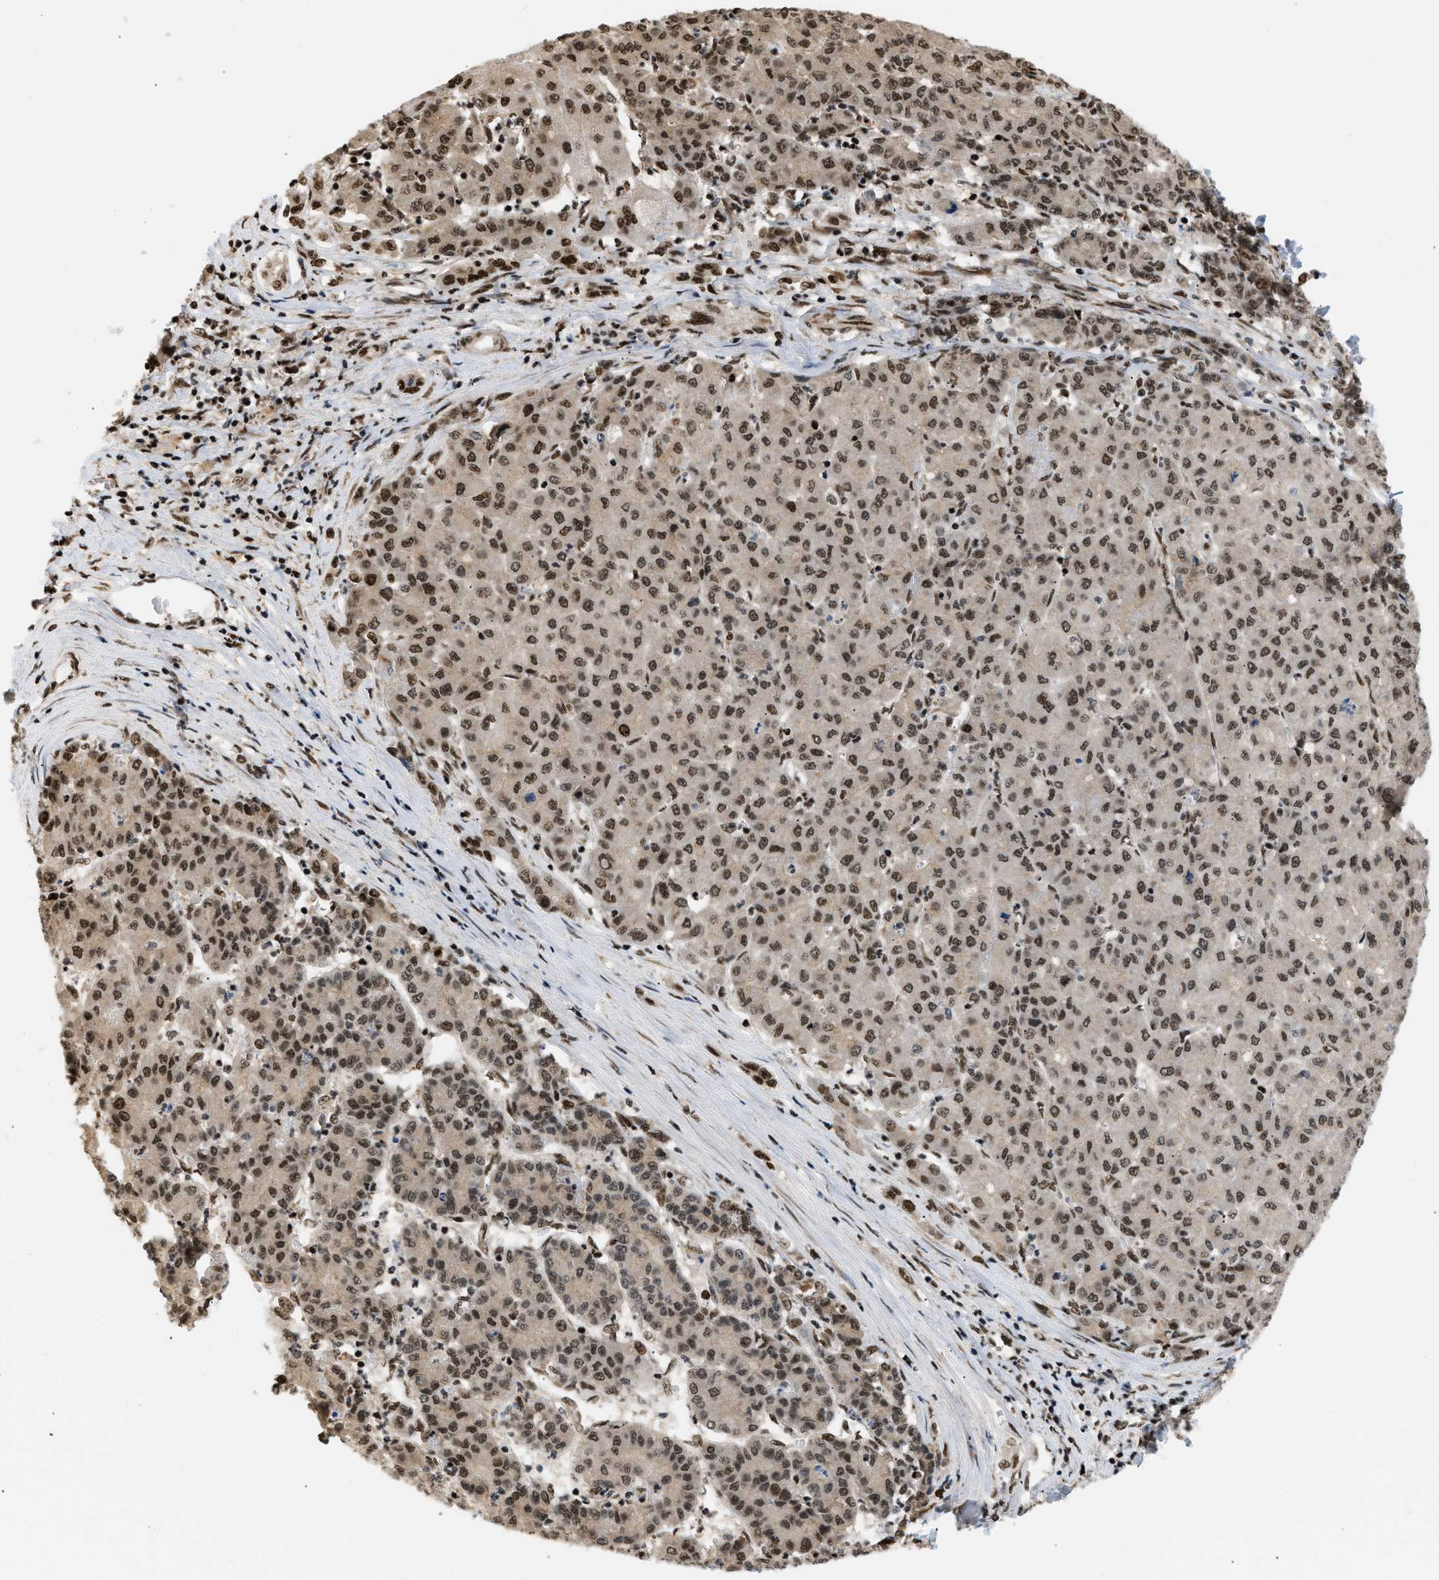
{"staining": {"intensity": "moderate", "quantity": ">75%", "location": "nuclear"}, "tissue": "liver cancer", "cell_type": "Tumor cells", "image_type": "cancer", "snomed": [{"axis": "morphology", "description": "Carcinoma, Hepatocellular, NOS"}, {"axis": "topography", "description": "Liver"}], "caption": "Liver hepatocellular carcinoma tissue displays moderate nuclear staining in approximately >75% of tumor cells", "gene": "RBM5", "patient": {"sex": "male", "age": 65}}